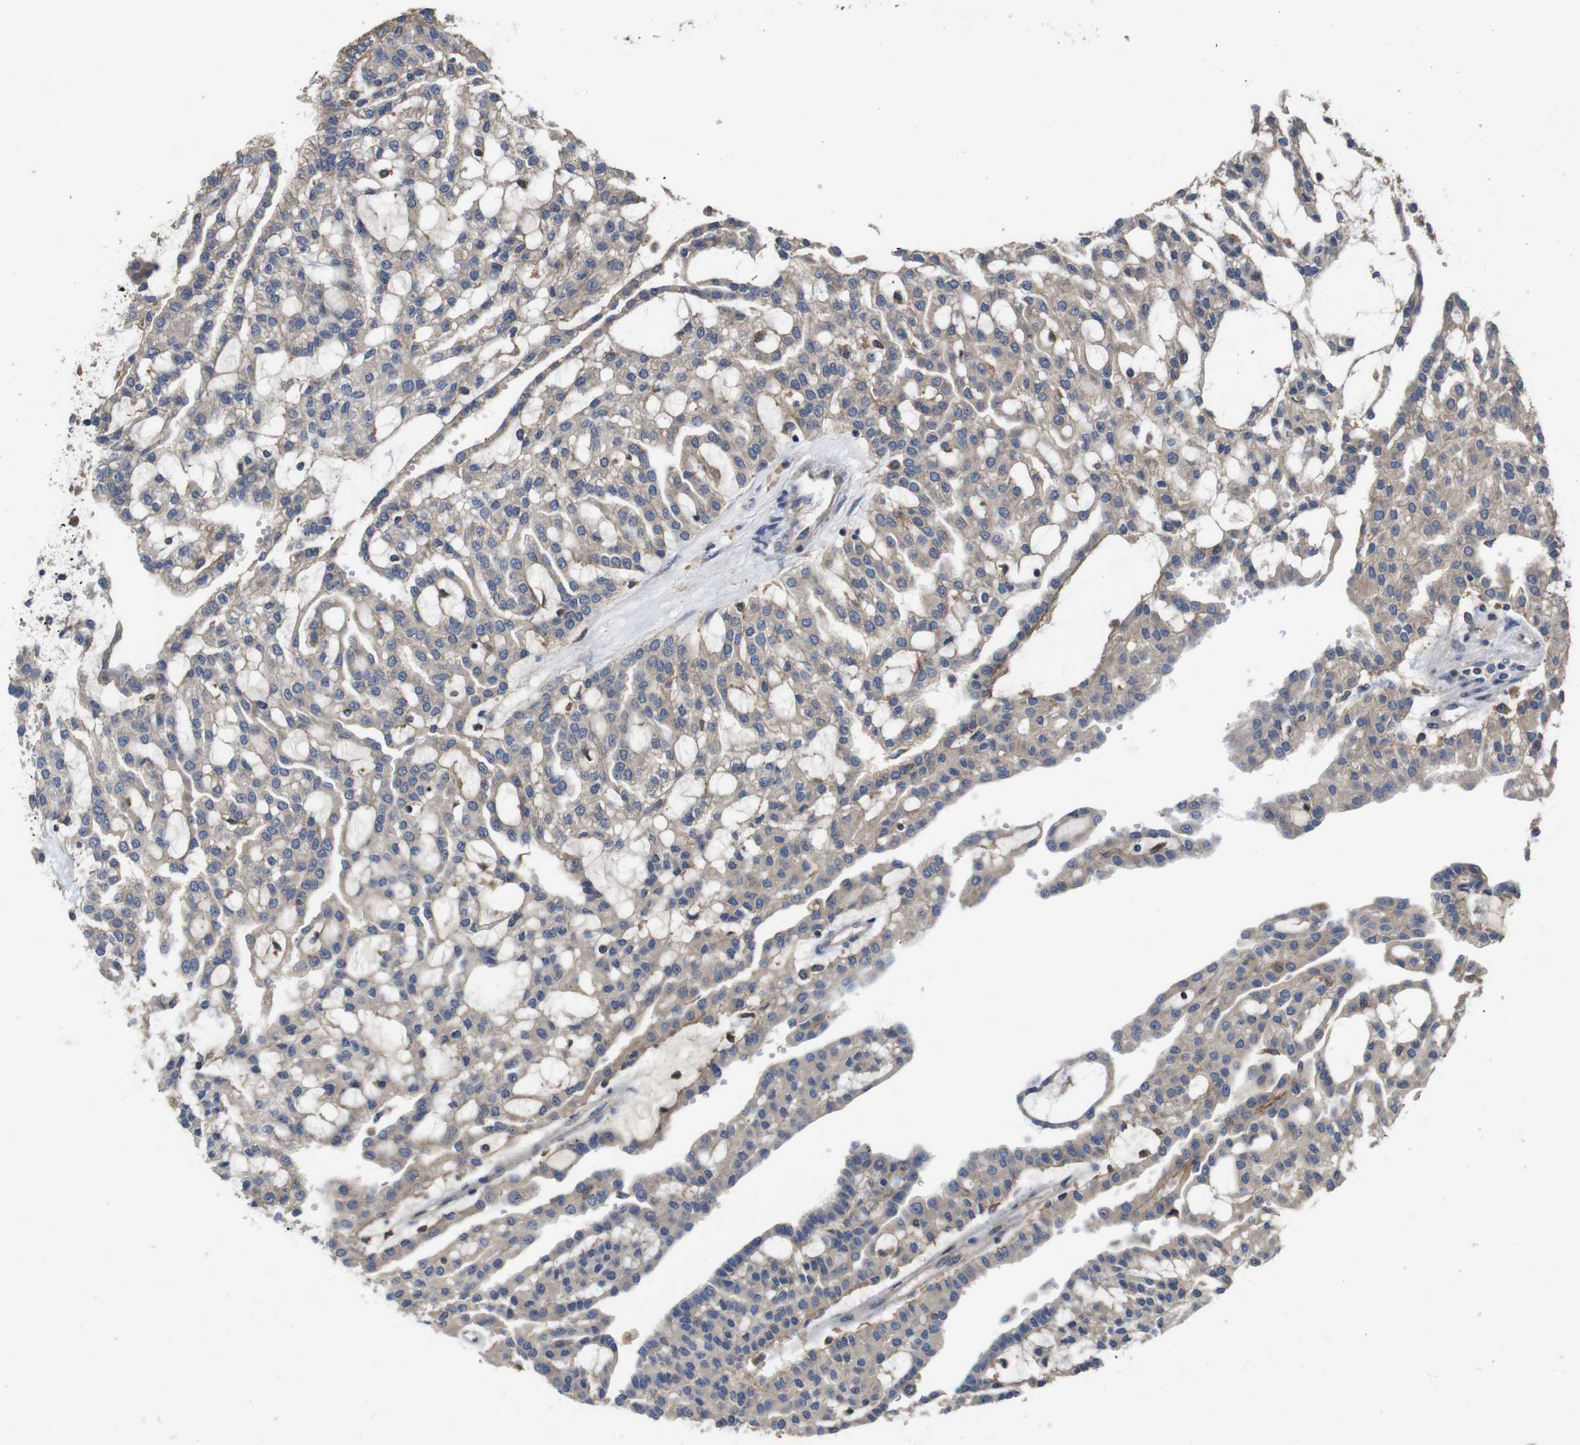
{"staining": {"intensity": "weak", "quantity": ">75%", "location": "cytoplasmic/membranous"}, "tissue": "renal cancer", "cell_type": "Tumor cells", "image_type": "cancer", "snomed": [{"axis": "morphology", "description": "Adenocarcinoma, NOS"}, {"axis": "topography", "description": "Kidney"}], "caption": "Tumor cells reveal low levels of weak cytoplasmic/membranous positivity in about >75% of cells in renal adenocarcinoma. Using DAB (3,3'-diaminobenzidine) (brown) and hematoxylin (blue) stains, captured at high magnification using brightfield microscopy.", "gene": "ARHGAP24", "patient": {"sex": "male", "age": 63}}